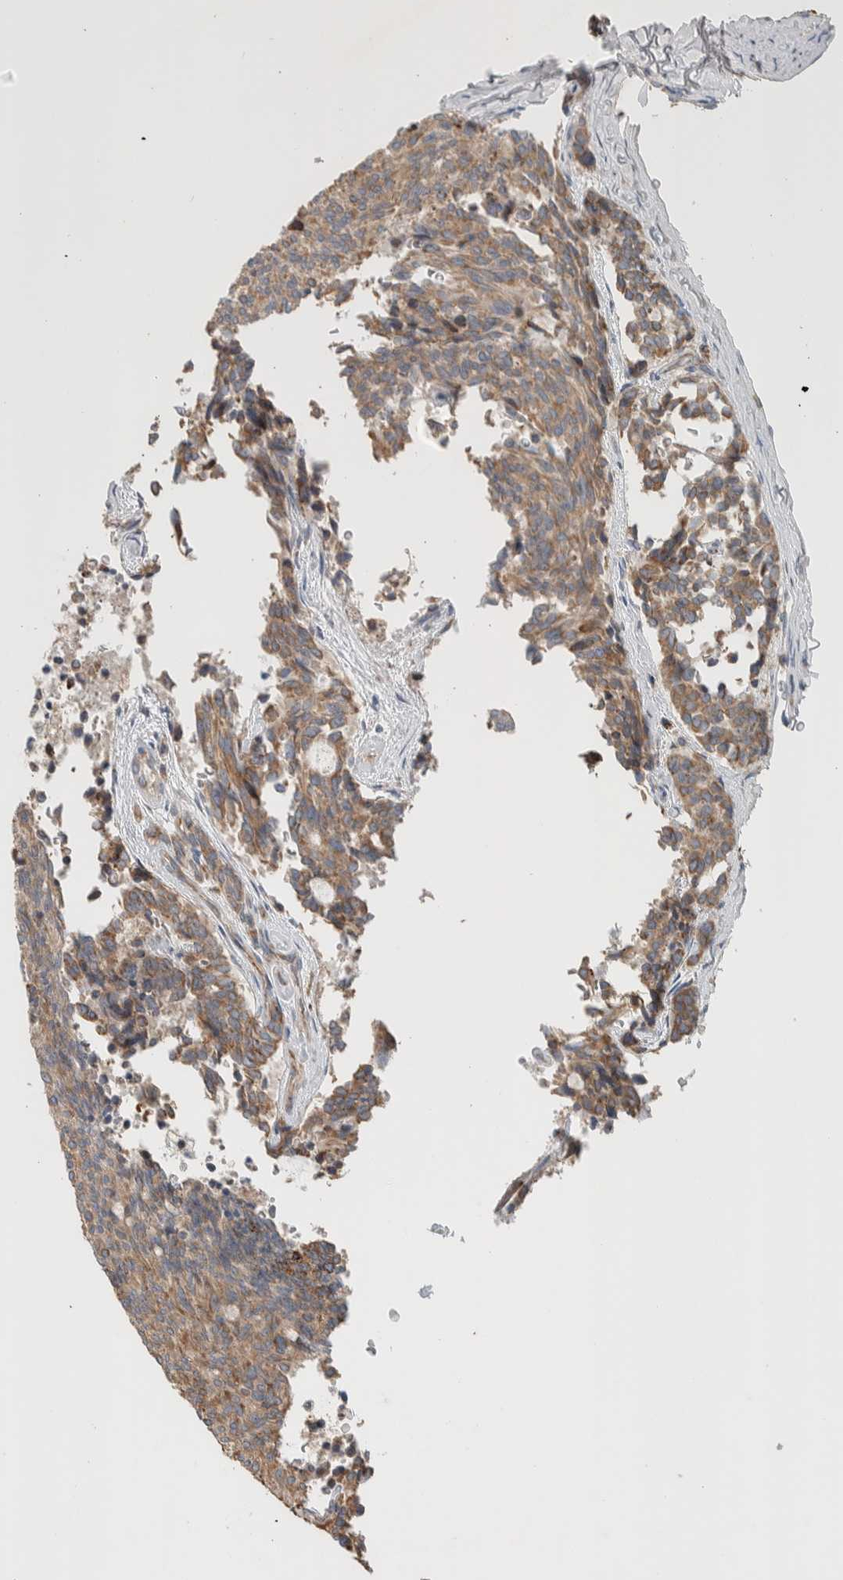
{"staining": {"intensity": "moderate", "quantity": ">75%", "location": "cytoplasmic/membranous"}, "tissue": "carcinoid", "cell_type": "Tumor cells", "image_type": "cancer", "snomed": [{"axis": "morphology", "description": "Carcinoid, malignant, NOS"}, {"axis": "topography", "description": "Pancreas"}], "caption": "Immunohistochemistry histopathology image of neoplastic tissue: human carcinoid stained using immunohistochemistry exhibits medium levels of moderate protein expression localized specifically in the cytoplasmic/membranous of tumor cells, appearing as a cytoplasmic/membranous brown color.", "gene": "ADCY8", "patient": {"sex": "female", "age": 54}}